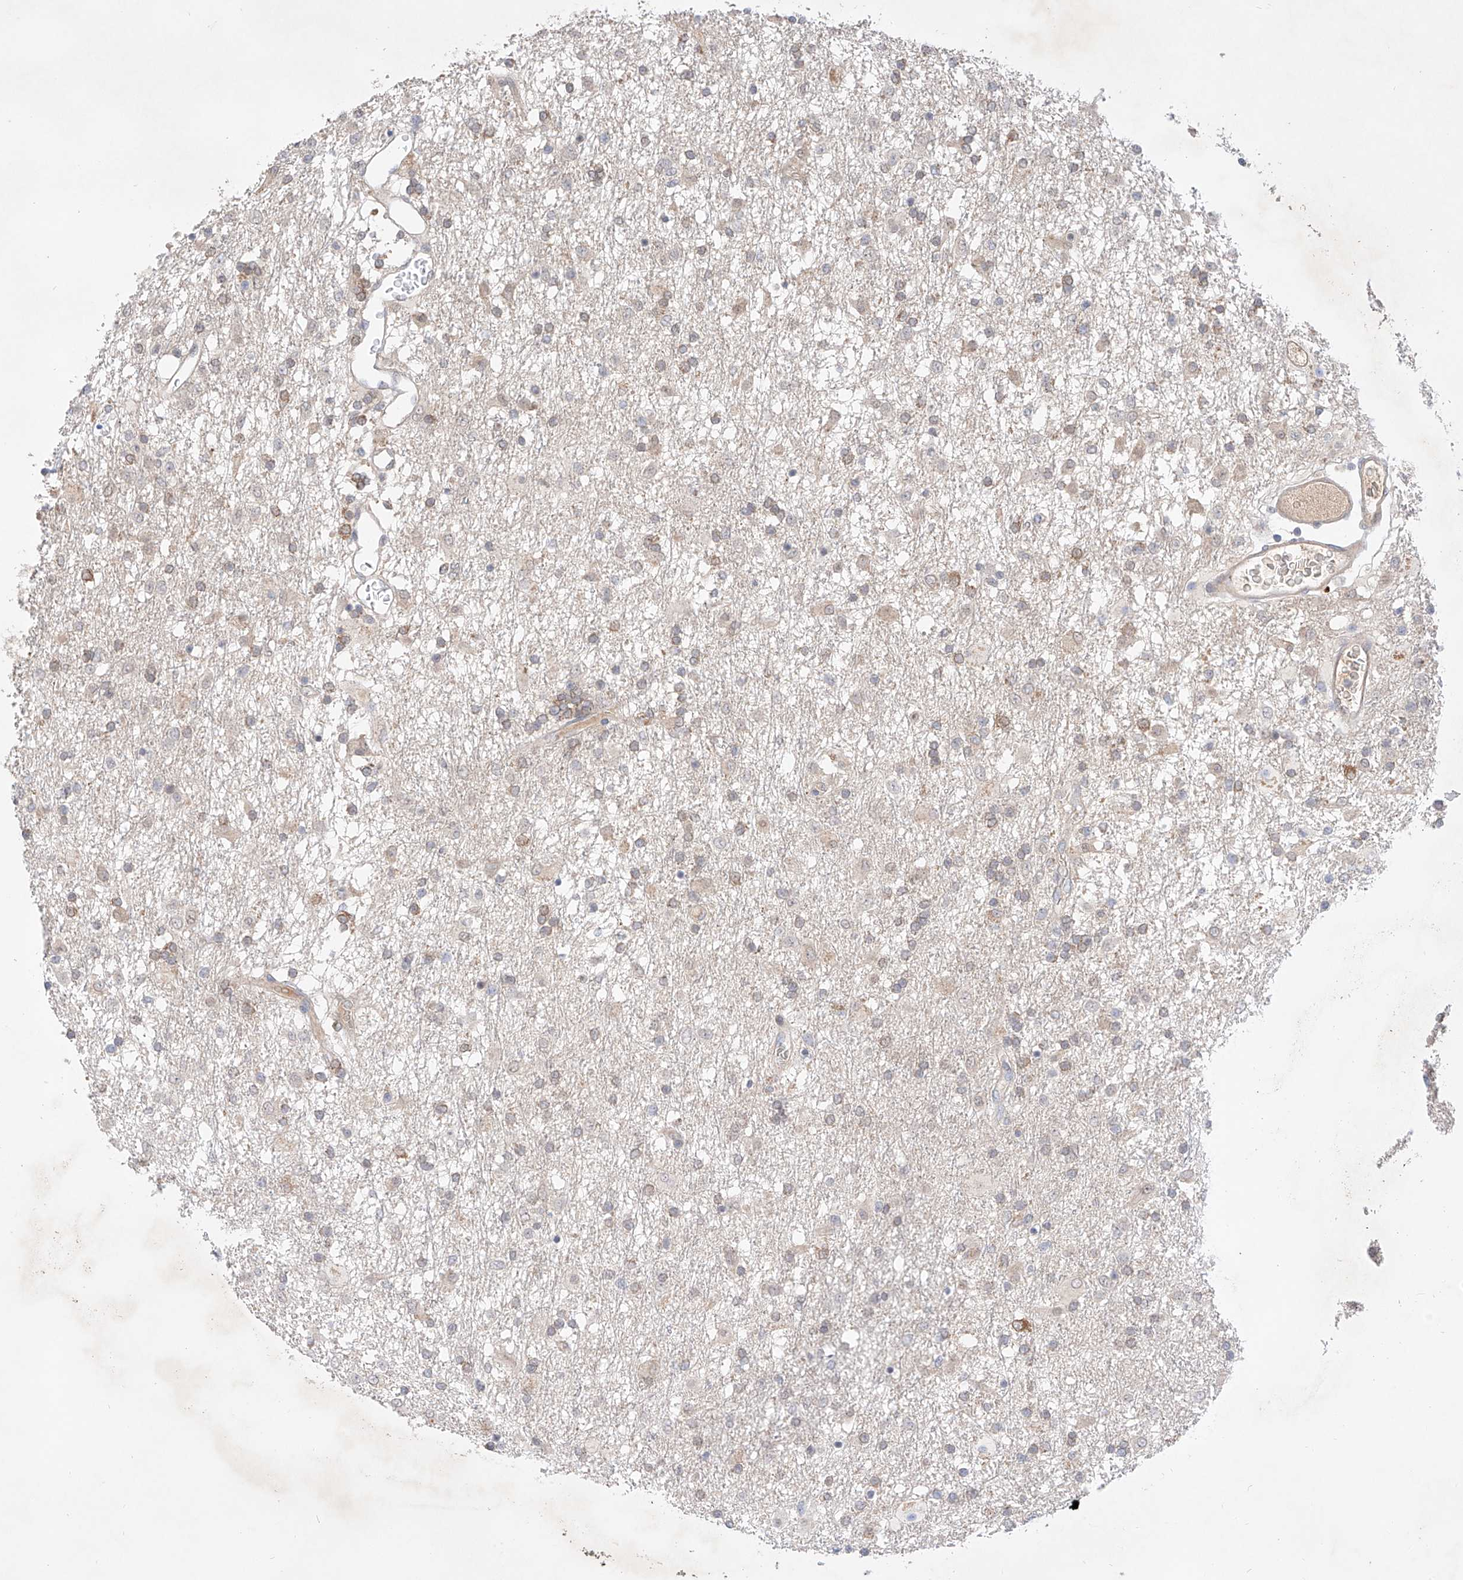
{"staining": {"intensity": "negative", "quantity": "none", "location": "none"}, "tissue": "glioma", "cell_type": "Tumor cells", "image_type": "cancer", "snomed": [{"axis": "morphology", "description": "Glioma, malignant, Low grade"}, {"axis": "topography", "description": "Brain"}], "caption": "This is an immunohistochemistry histopathology image of human malignant low-grade glioma. There is no positivity in tumor cells.", "gene": "ZNF124", "patient": {"sex": "male", "age": 65}}